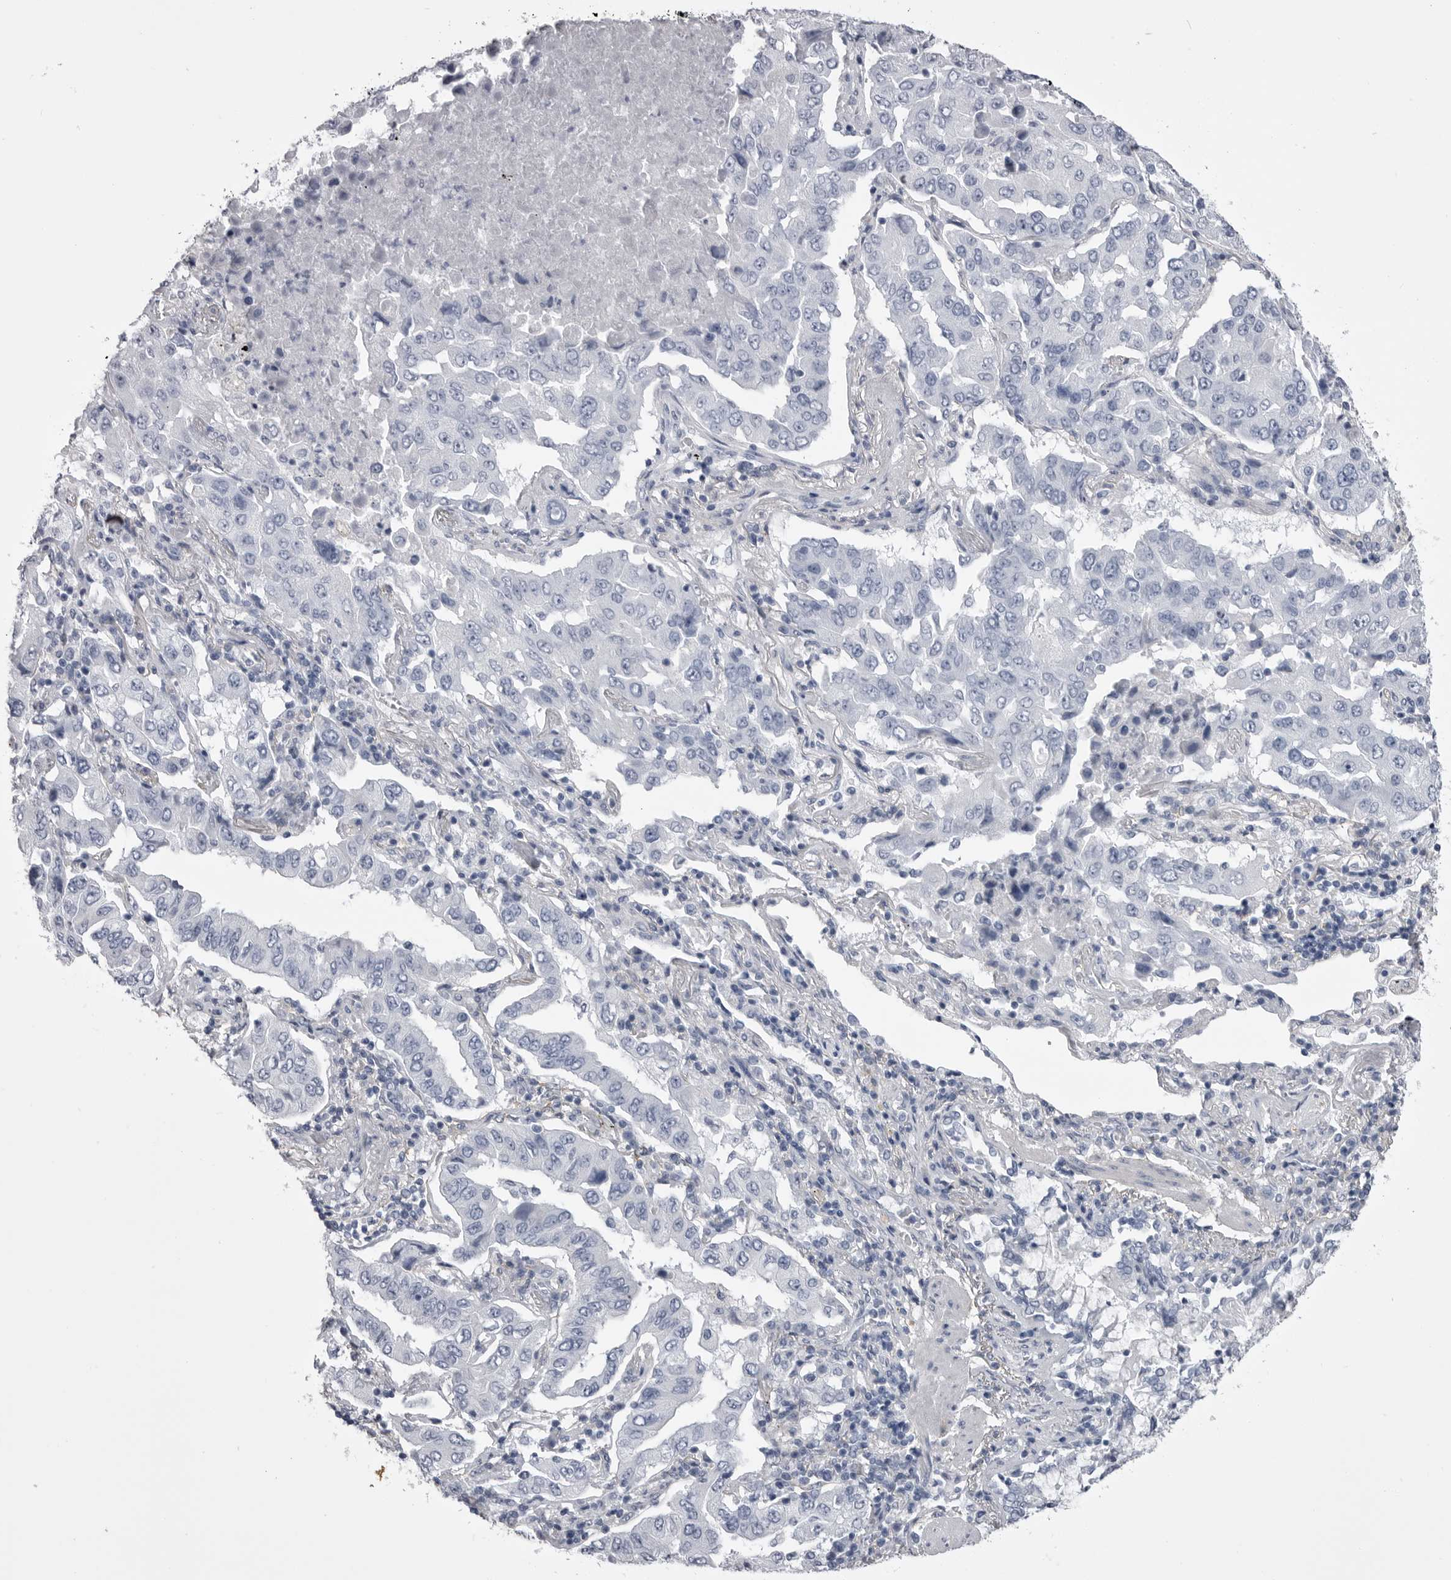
{"staining": {"intensity": "negative", "quantity": "none", "location": "none"}, "tissue": "lung cancer", "cell_type": "Tumor cells", "image_type": "cancer", "snomed": [{"axis": "morphology", "description": "Adenocarcinoma, NOS"}, {"axis": "topography", "description": "Lung"}], "caption": "A micrograph of lung cancer stained for a protein exhibits no brown staining in tumor cells.", "gene": "ANK2", "patient": {"sex": "female", "age": 65}}